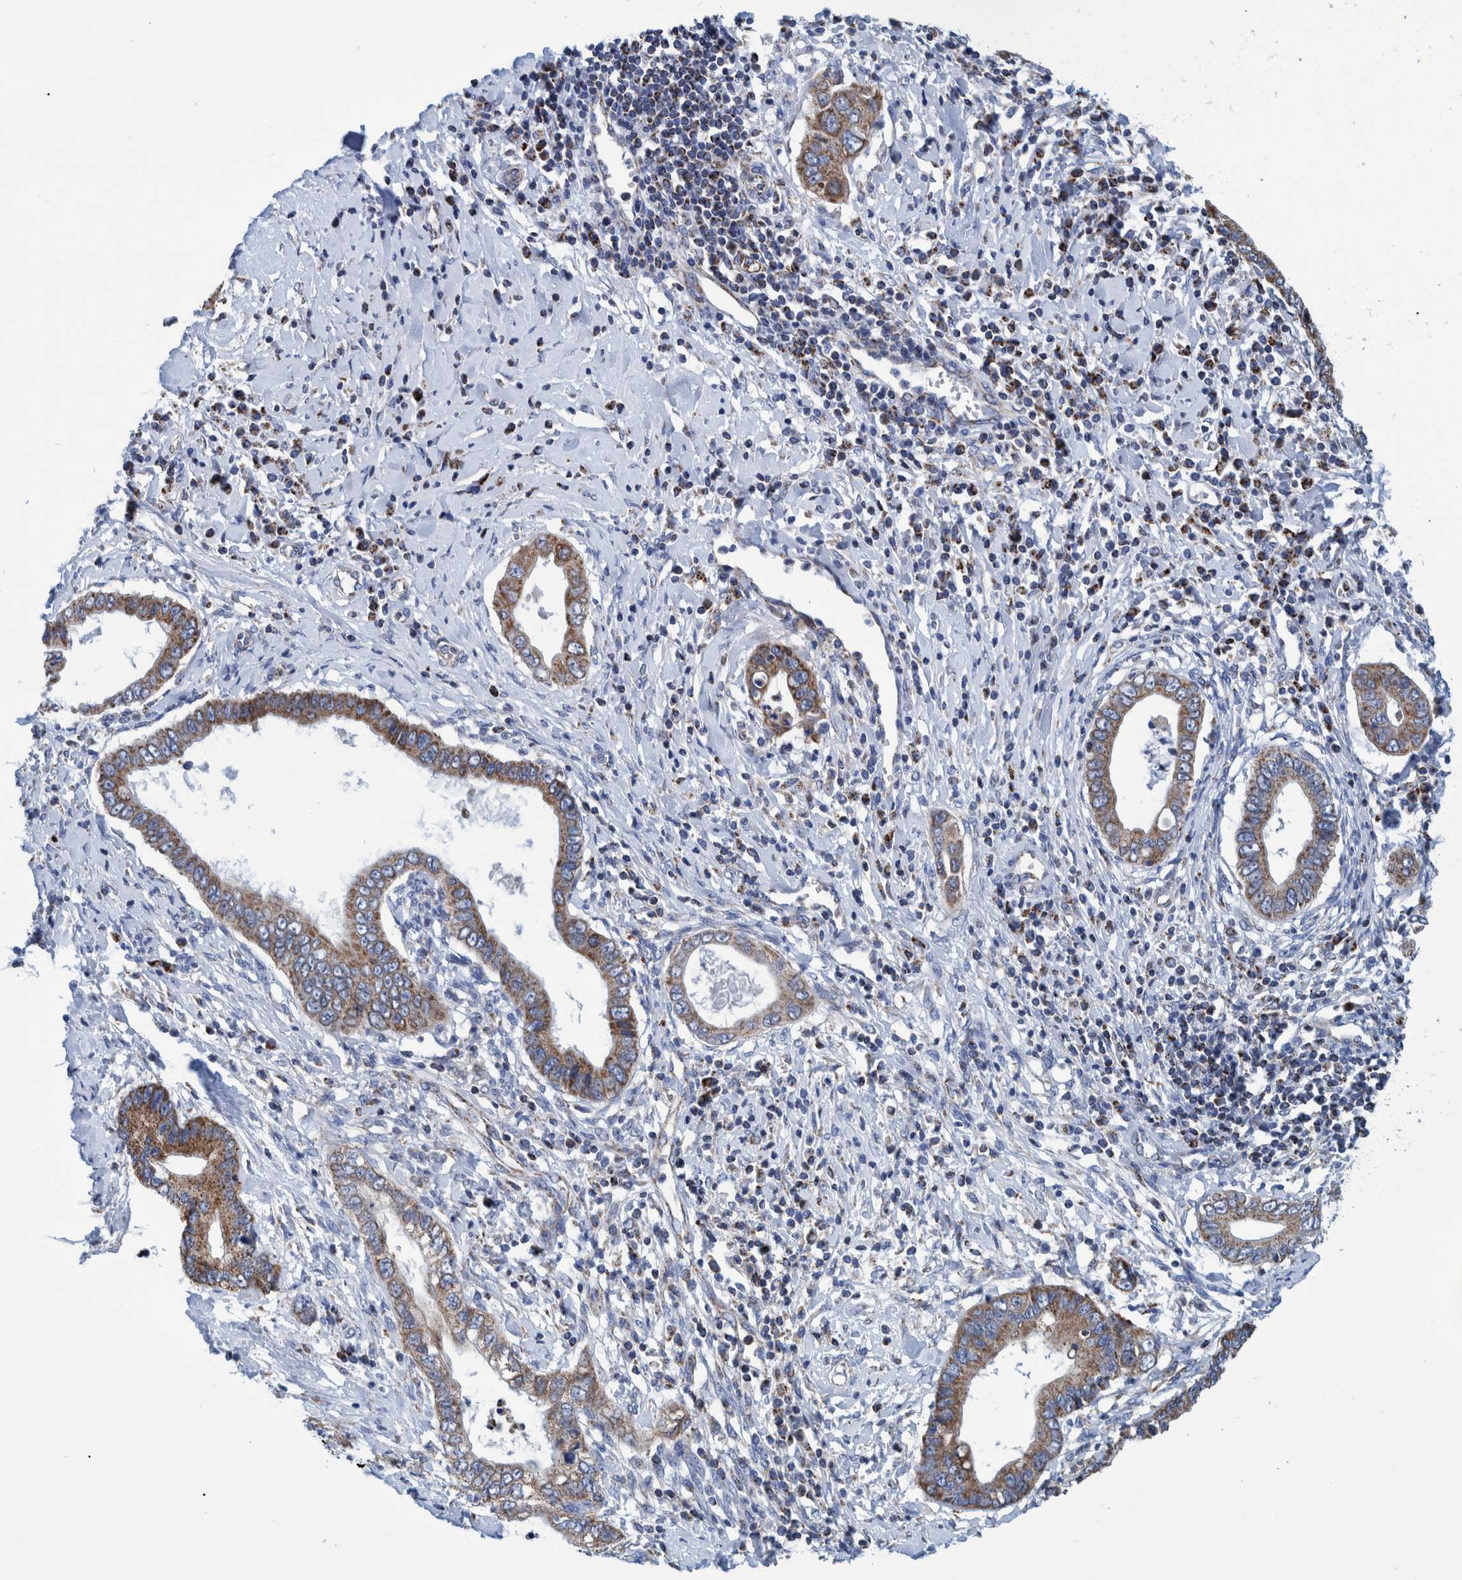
{"staining": {"intensity": "moderate", "quantity": ">75%", "location": "cytoplasmic/membranous"}, "tissue": "cervical cancer", "cell_type": "Tumor cells", "image_type": "cancer", "snomed": [{"axis": "morphology", "description": "Adenocarcinoma, NOS"}, {"axis": "topography", "description": "Cervix"}], "caption": "A brown stain labels moderate cytoplasmic/membranous staining of a protein in cervical cancer tumor cells.", "gene": "BZW2", "patient": {"sex": "female", "age": 44}}